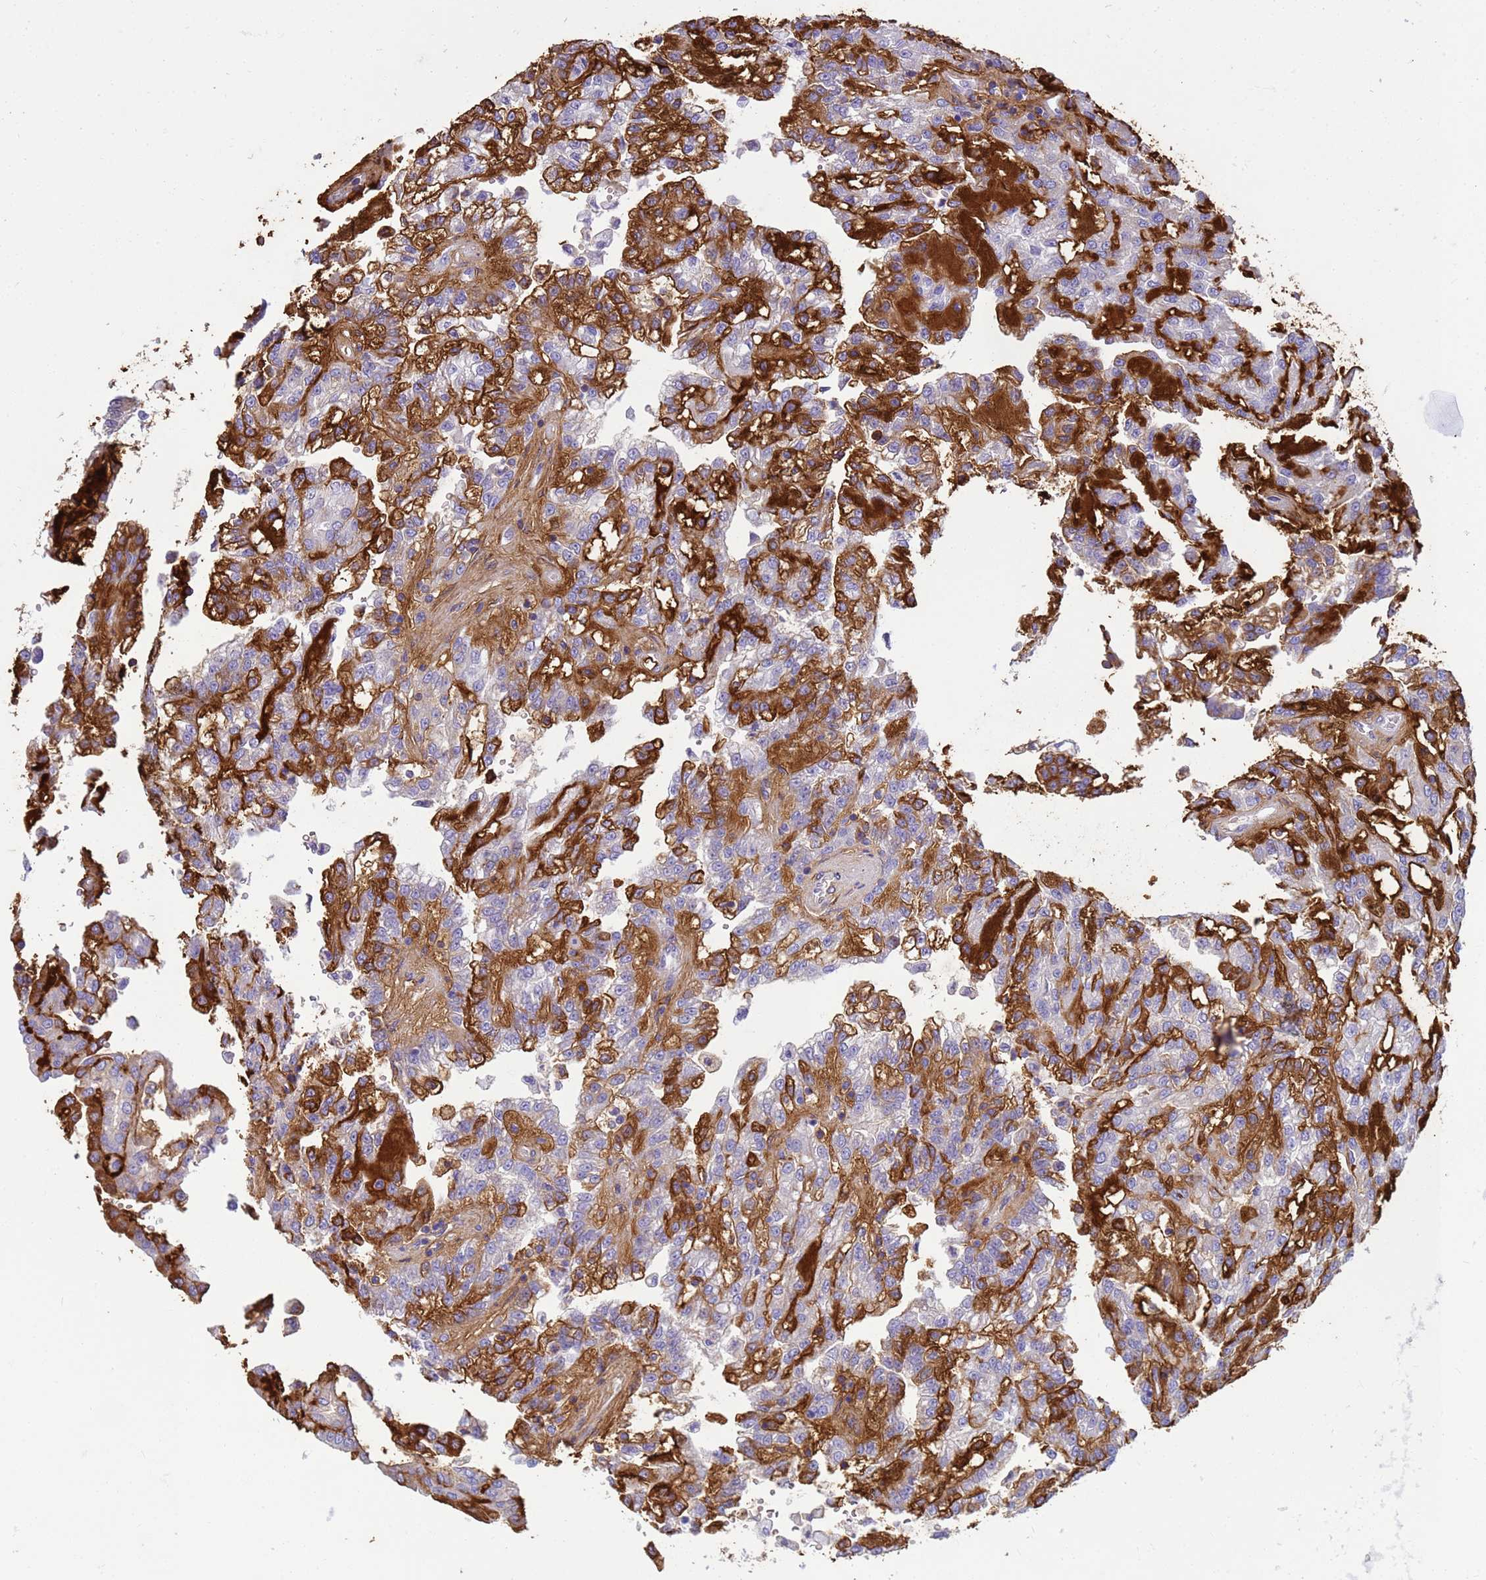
{"staining": {"intensity": "moderate", "quantity": "<25%", "location": "cytoplasmic/membranous"}, "tissue": "renal cancer", "cell_type": "Tumor cells", "image_type": "cancer", "snomed": [{"axis": "morphology", "description": "Adenocarcinoma, NOS"}, {"axis": "topography", "description": "Kidney"}], "caption": "Immunohistochemistry micrograph of neoplastic tissue: human renal cancer (adenocarcinoma) stained using immunohistochemistry (IHC) shows low levels of moderate protein expression localized specifically in the cytoplasmic/membranous of tumor cells, appearing as a cytoplasmic/membranous brown color.", "gene": "P2RX7", "patient": {"sex": "male", "age": 63}}